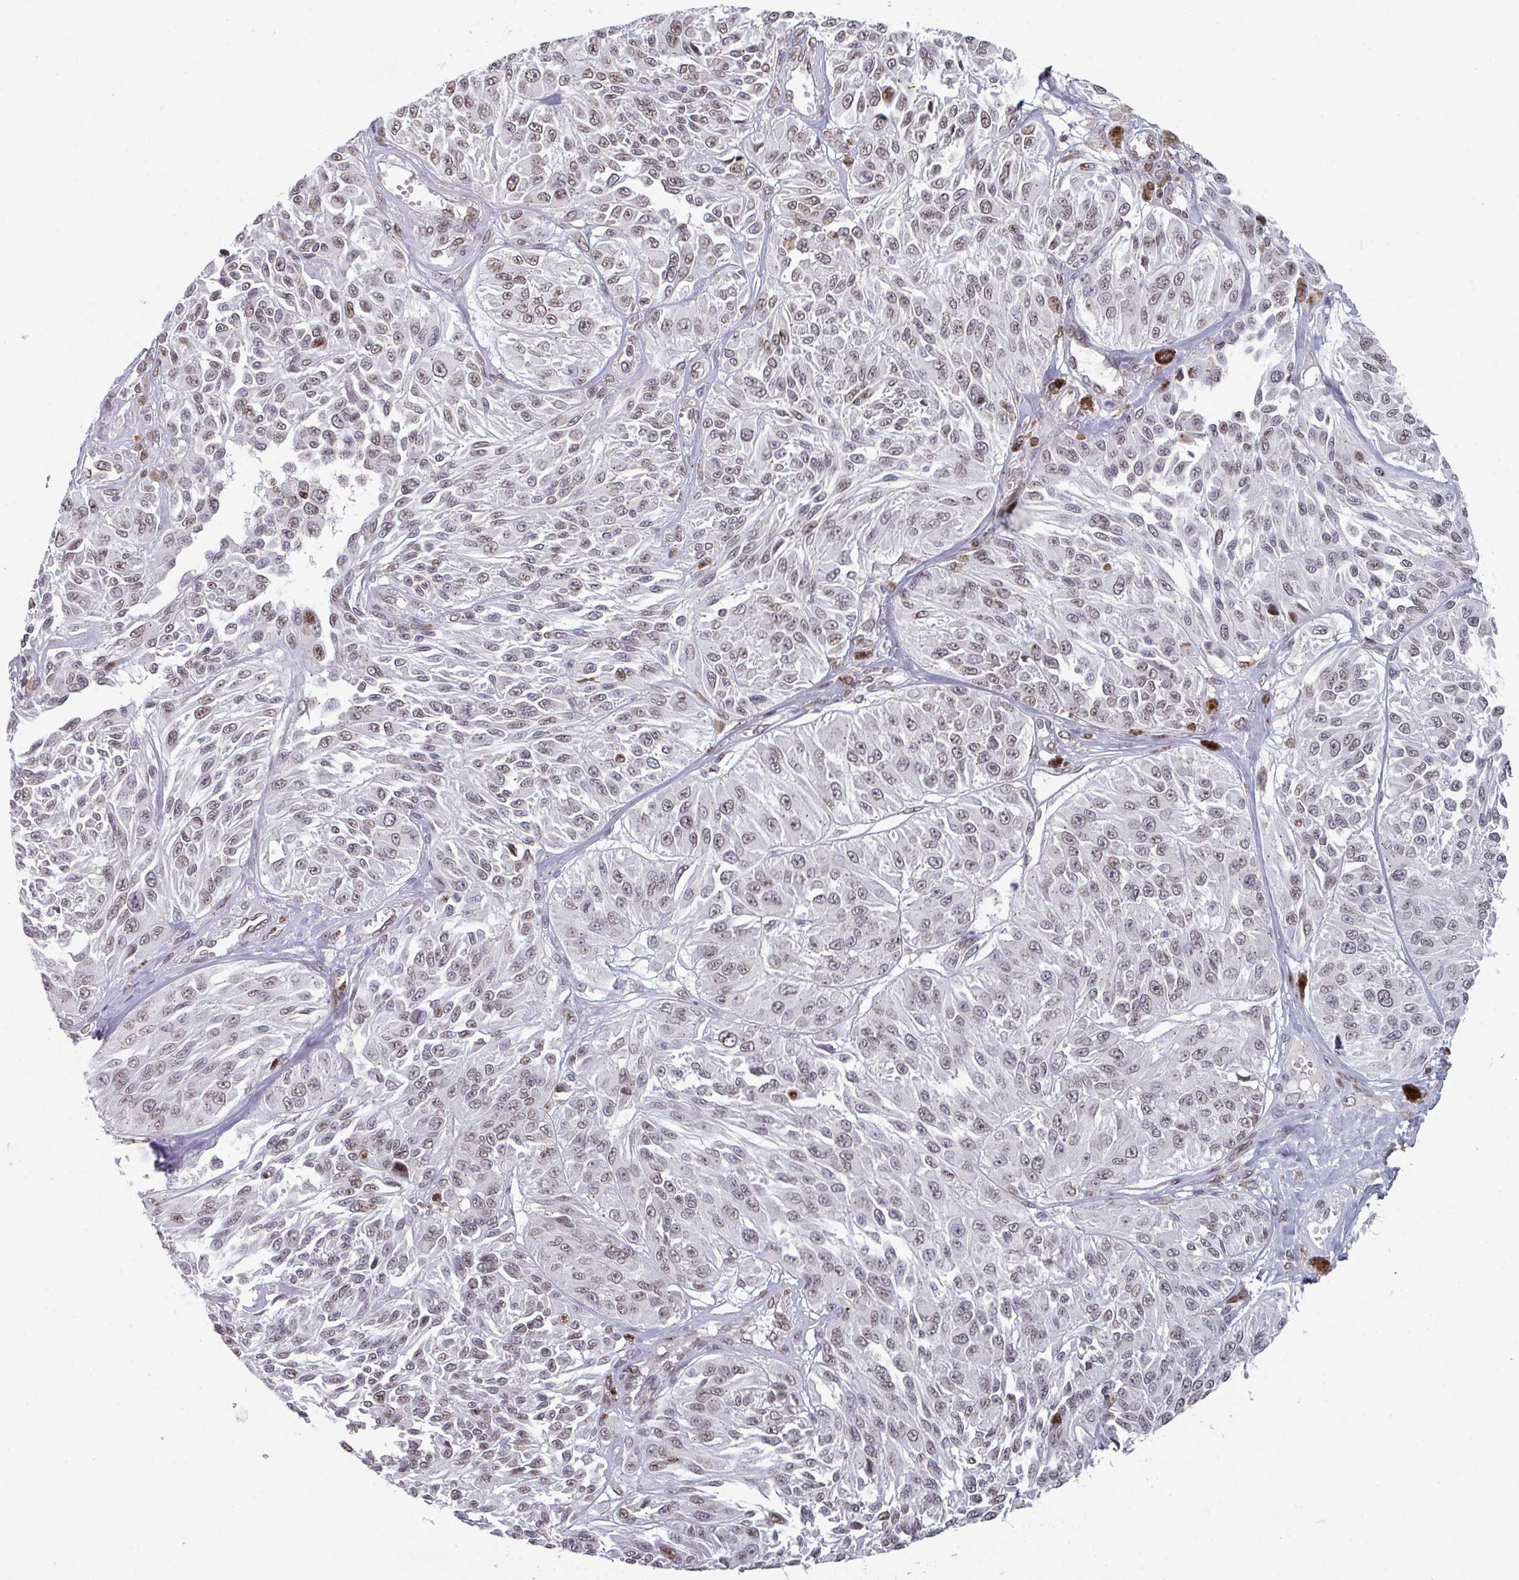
{"staining": {"intensity": "weak", "quantity": ">75%", "location": "nuclear"}, "tissue": "melanoma", "cell_type": "Tumor cells", "image_type": "cancer", "snomed": [{"axis": "morphology", "description": "Malignant melanoma, NOS"}, {"axis": "topography", "description": "Skin"}], "caption": "A micrograph of human melanoma stained for a protein shows weak nuclear brown staining in tumor cells.", "gene": "RASAL3", "patient": {"sex": "male", "age": 94}}